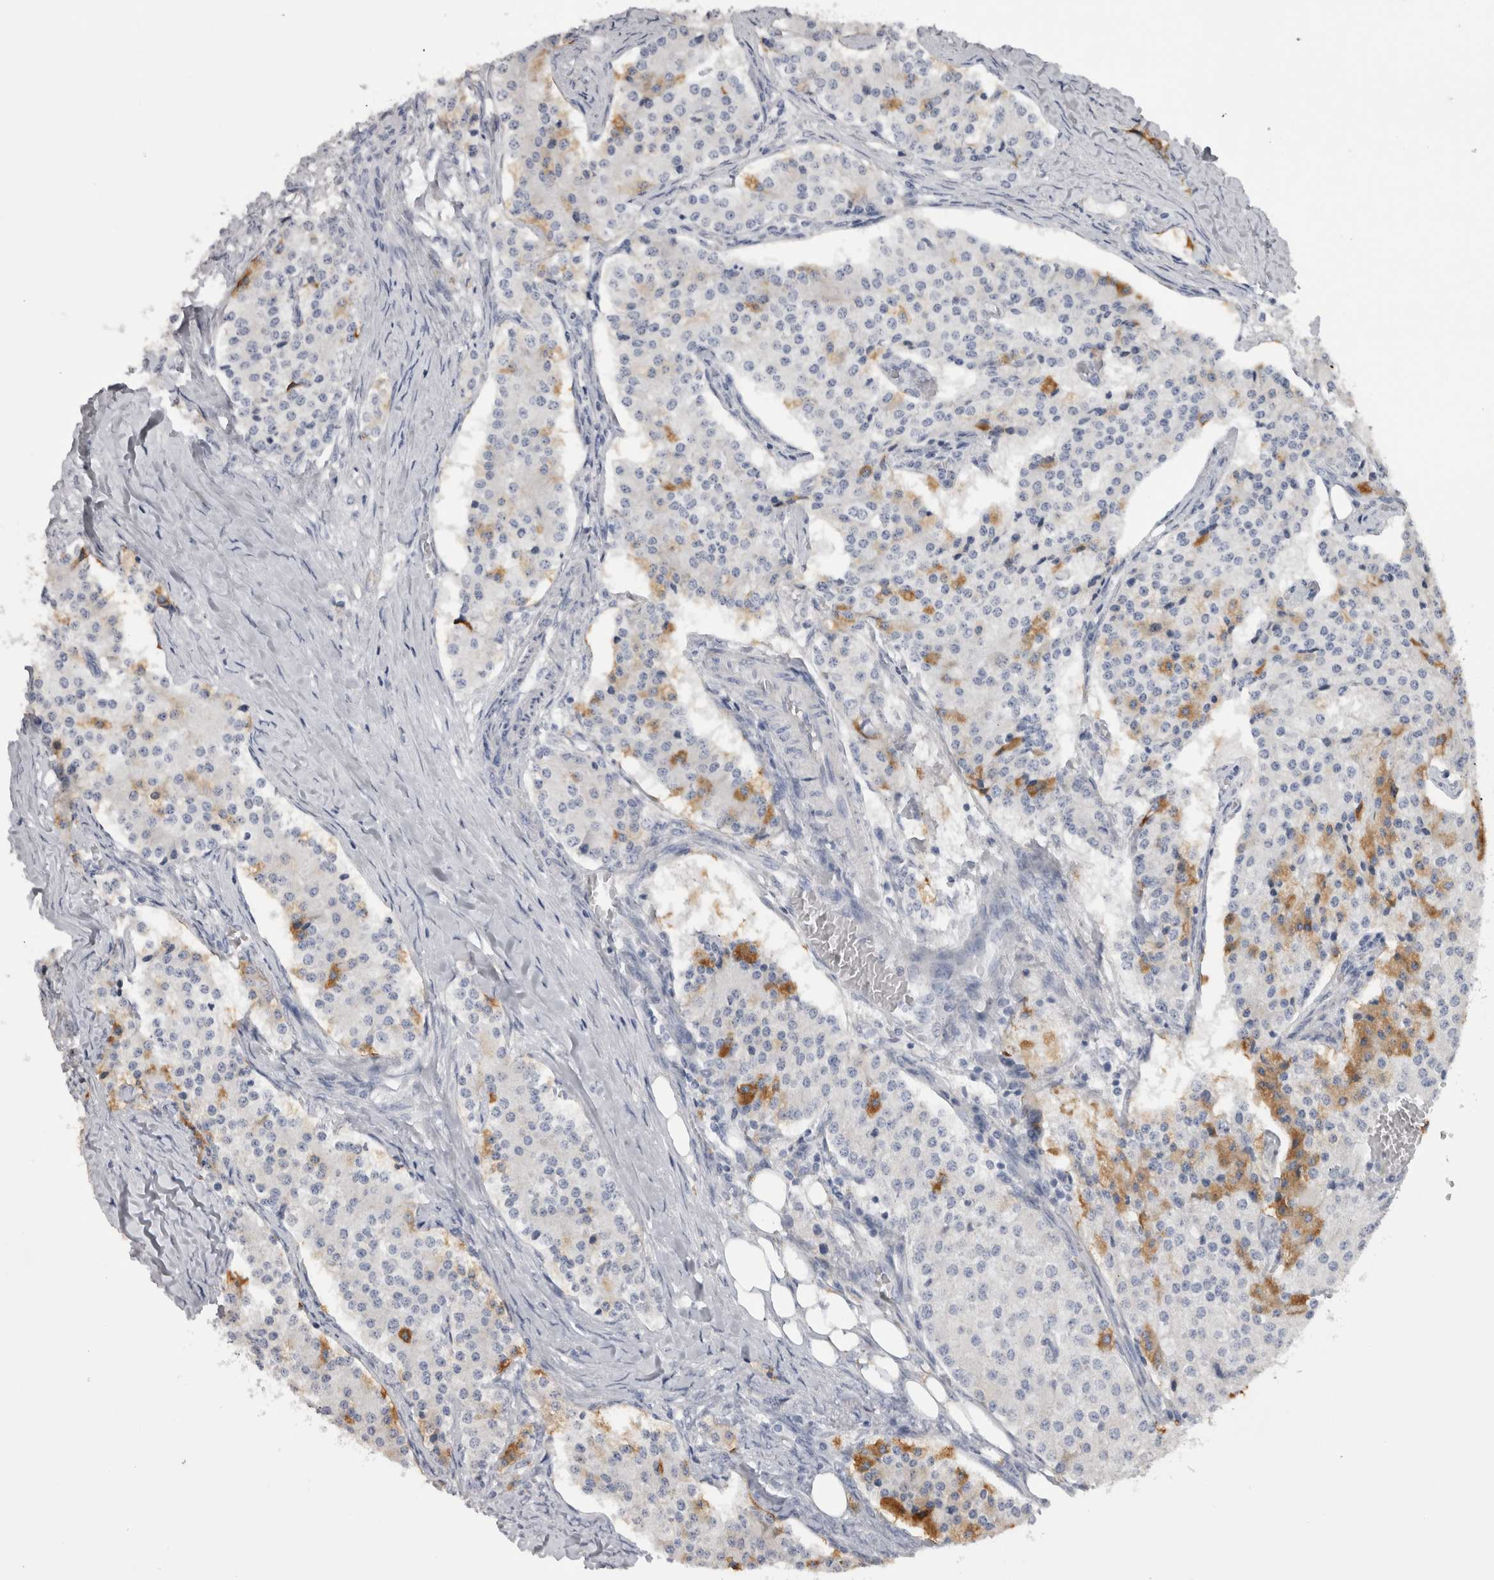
{"staining": {"intensity": "weak", "quantity": "<25%", "location": "cytoplasmic/membranous"}, "tissue": "carcinoid", "cell_type": "Tumor cells", "image_type": "cancer", "snomed": [{"axis": "morphology", "description": "Carcinoid, malignant, NOS"}, {"axis": "topography", "description": "Colon"}], "caption": "This is an immunohistochemistry (IHC) micrograph of human malignant carcinoid. There is no expression in tumor cells.", "gene": "ADAM2", "patient": {"sex": "female", "age": 52}}